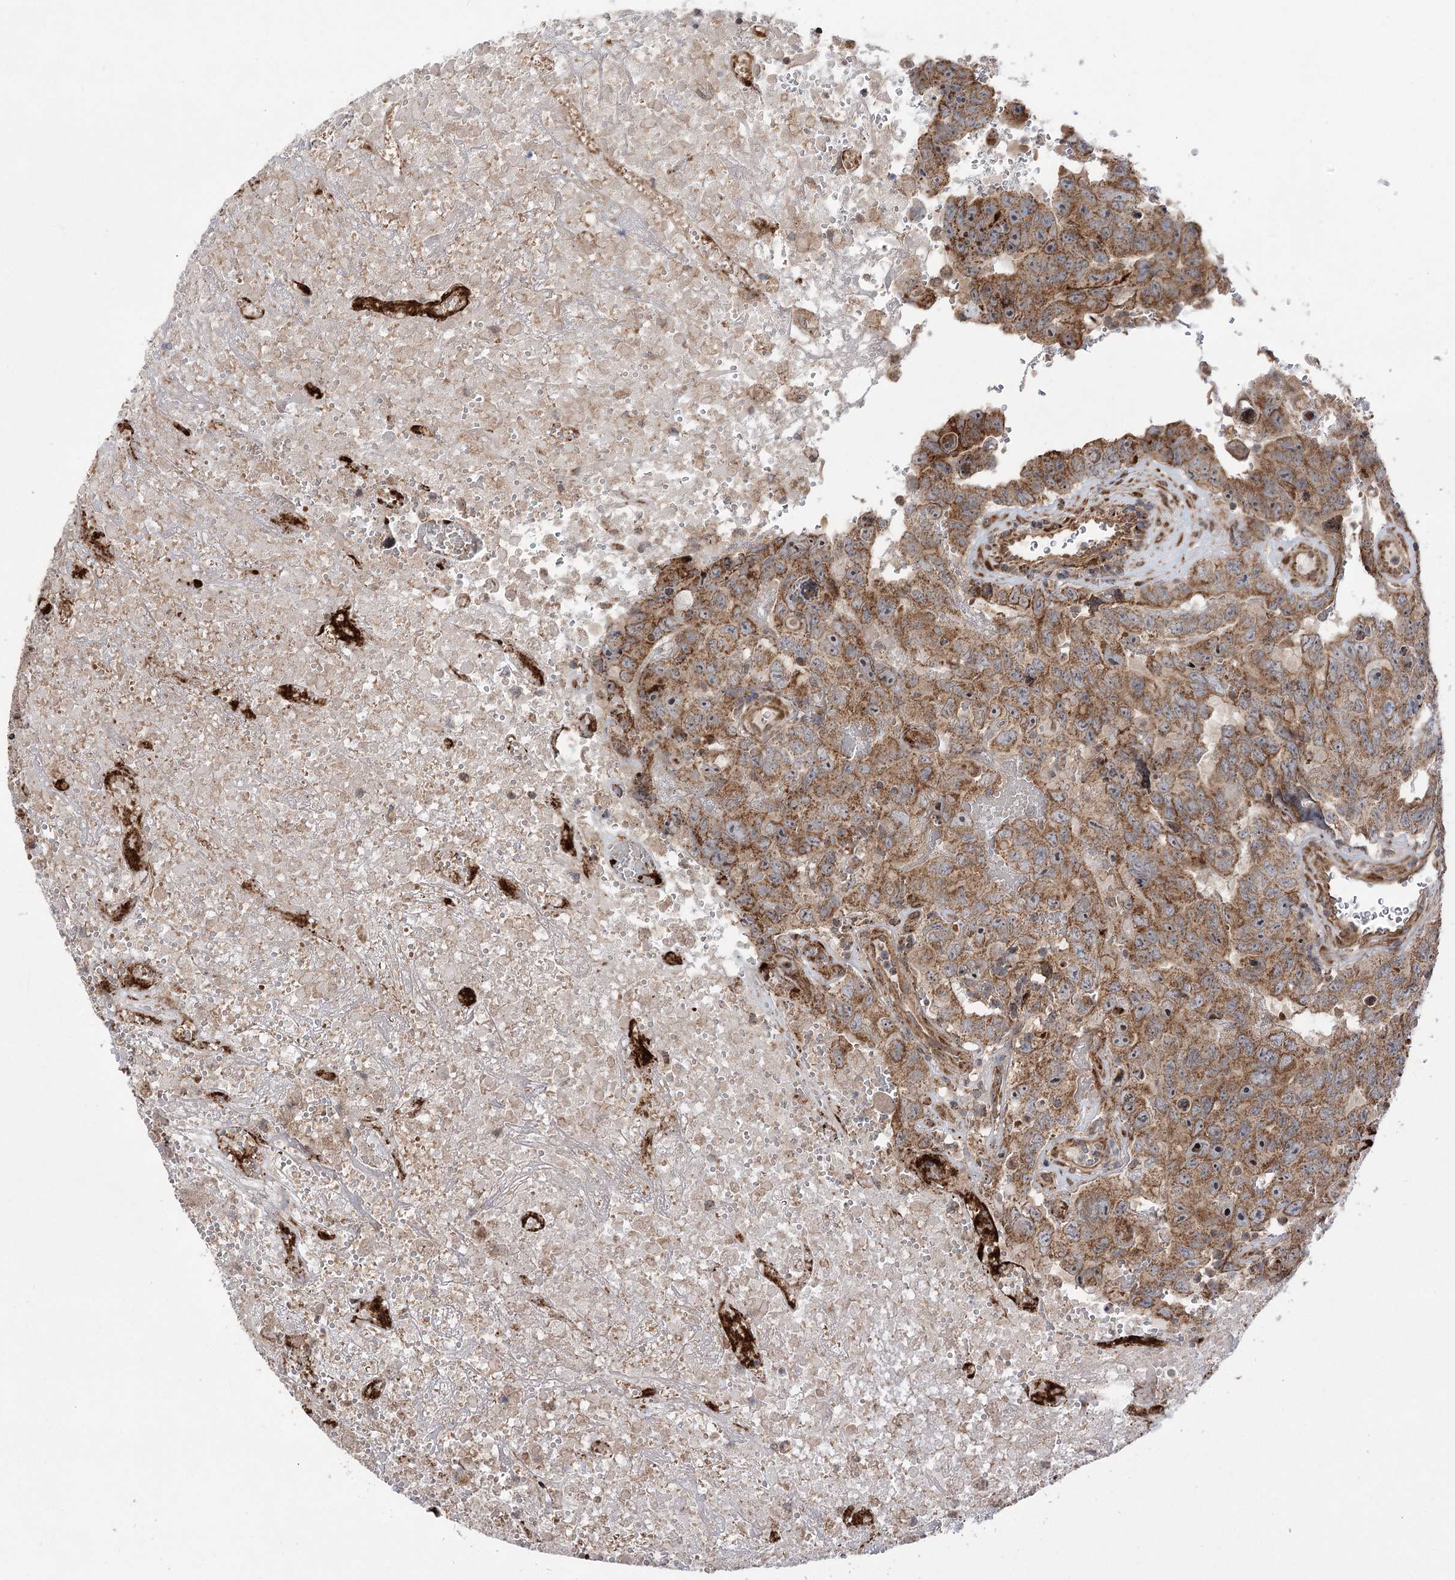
{"staining": {"intensity": "moderate", "quantity": ">75%", "location": "cytoplasmic/membranous"}, "tissue": "testis cancer", "cell_type": "Tumor cells", "image_type": "cancer", "snomed": [{"axis": "morphology", "description": "Carcinoma, Embryonal, NOS"}, {"axis": "topography", "description": "Testis"}], "caption": "A medium amount of moderate cytoplasmic/membranous staining is identified in approximately >75% of tumor cells in testis cancer (embryonal carcinoma) tissue. The staining was performed using DAB to visualize the protein expression in brown, while the nuclei were stained in blue with hematoxylin (Magnification: 20x).", "gene": "TENM2", "patient": {"sex": "male", "age": 45}}